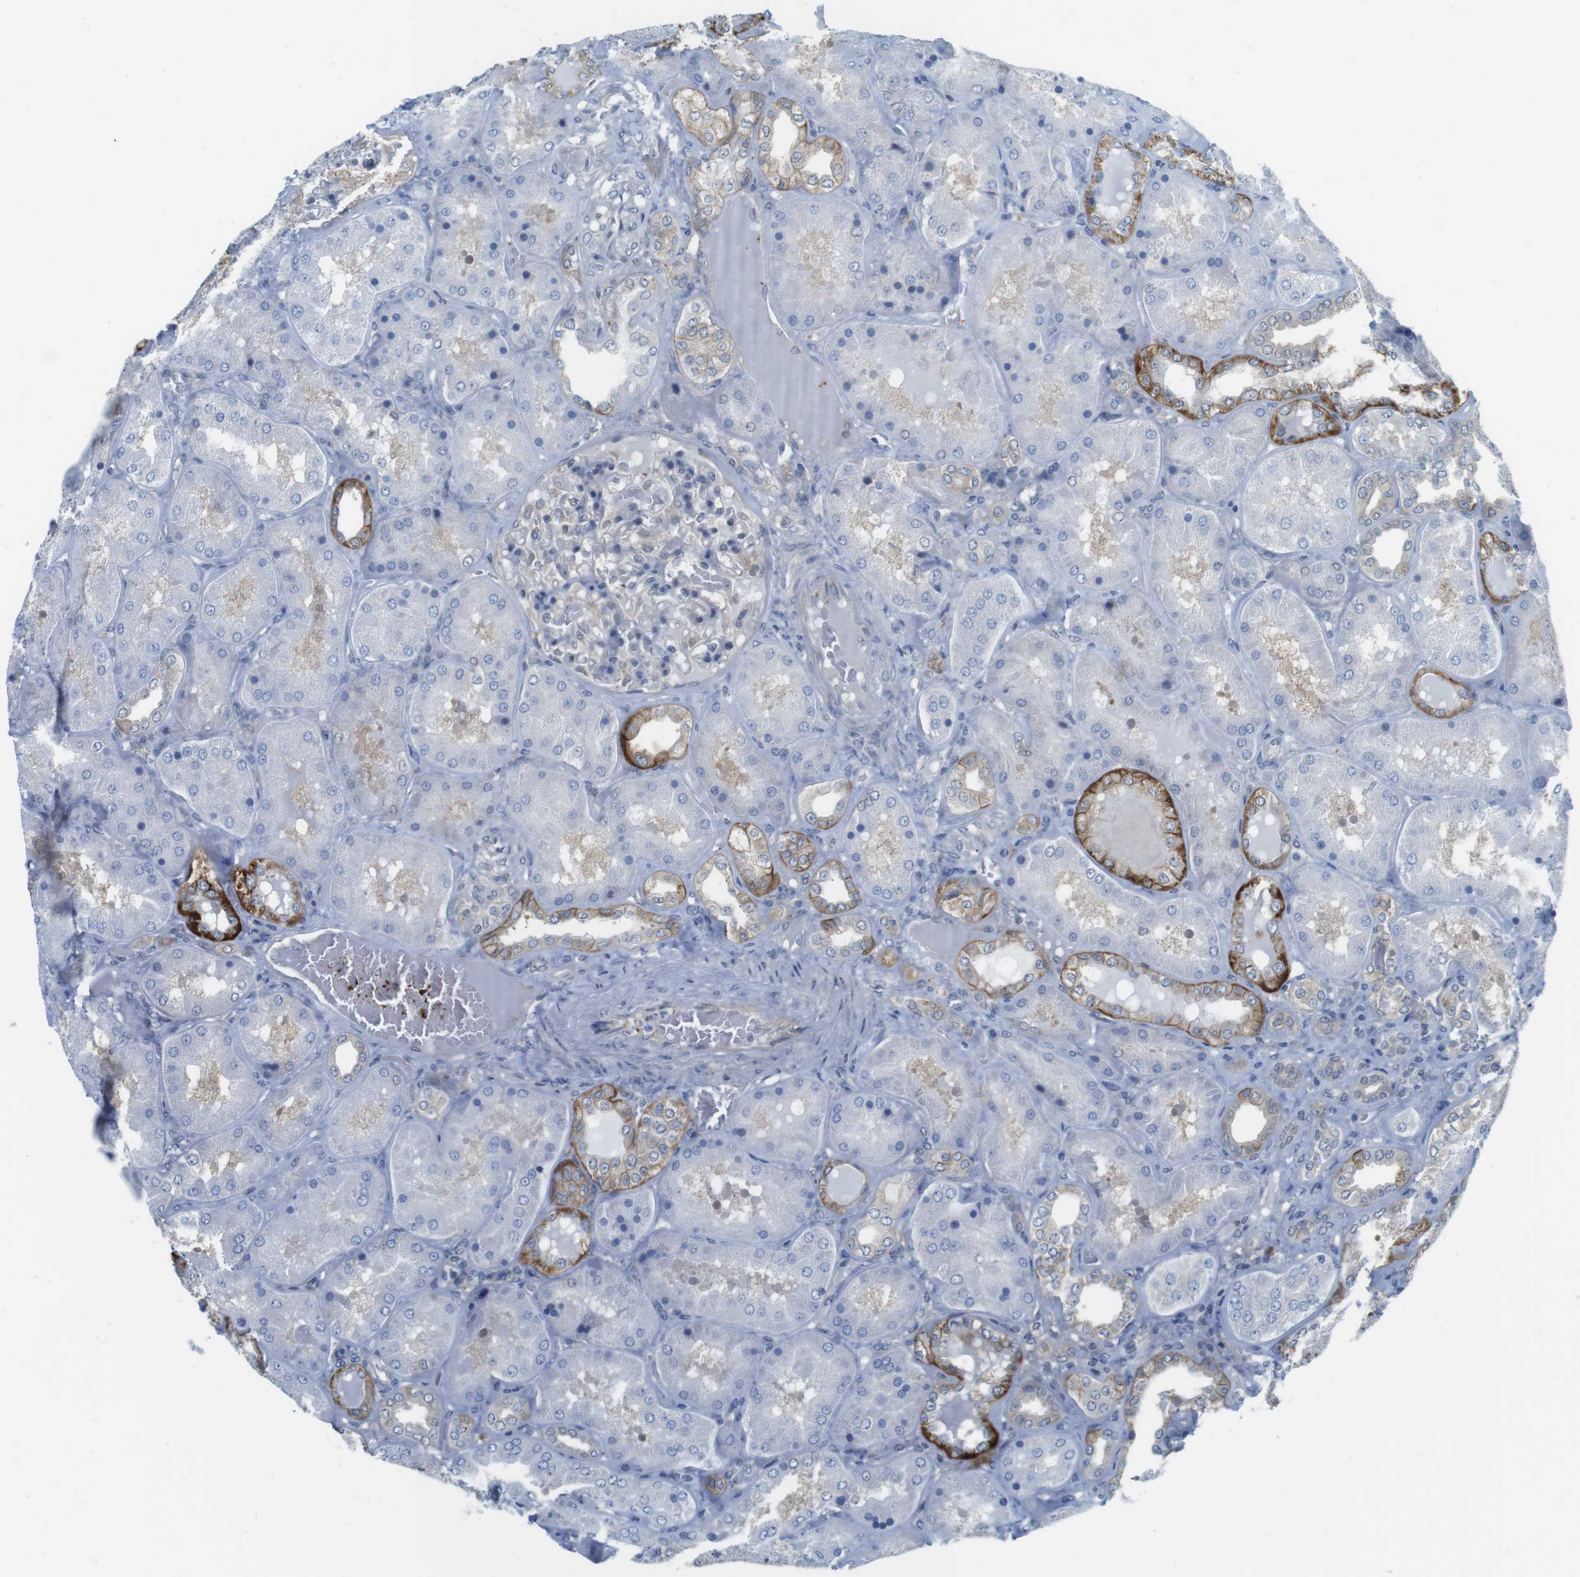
{"staining": {"intensity": "negative", "quantity": "none", "location": "none"}, "tissue": "kidney", "cell_type": "Cells in glomeruli", "image_type": "normal", "snomed": [{"axis": "morphology", "description": "Normal tissue, NOS"}, {"axis": "topography", "description": "Kidney"}], "caption": "Immunohistochemistry micrograph of benign kidney: kidney stained with DAB shows no significant protein expression in cells in glomeruli.", "gene": "CASP2", "patient": {"sex": "female", "age": 56}}